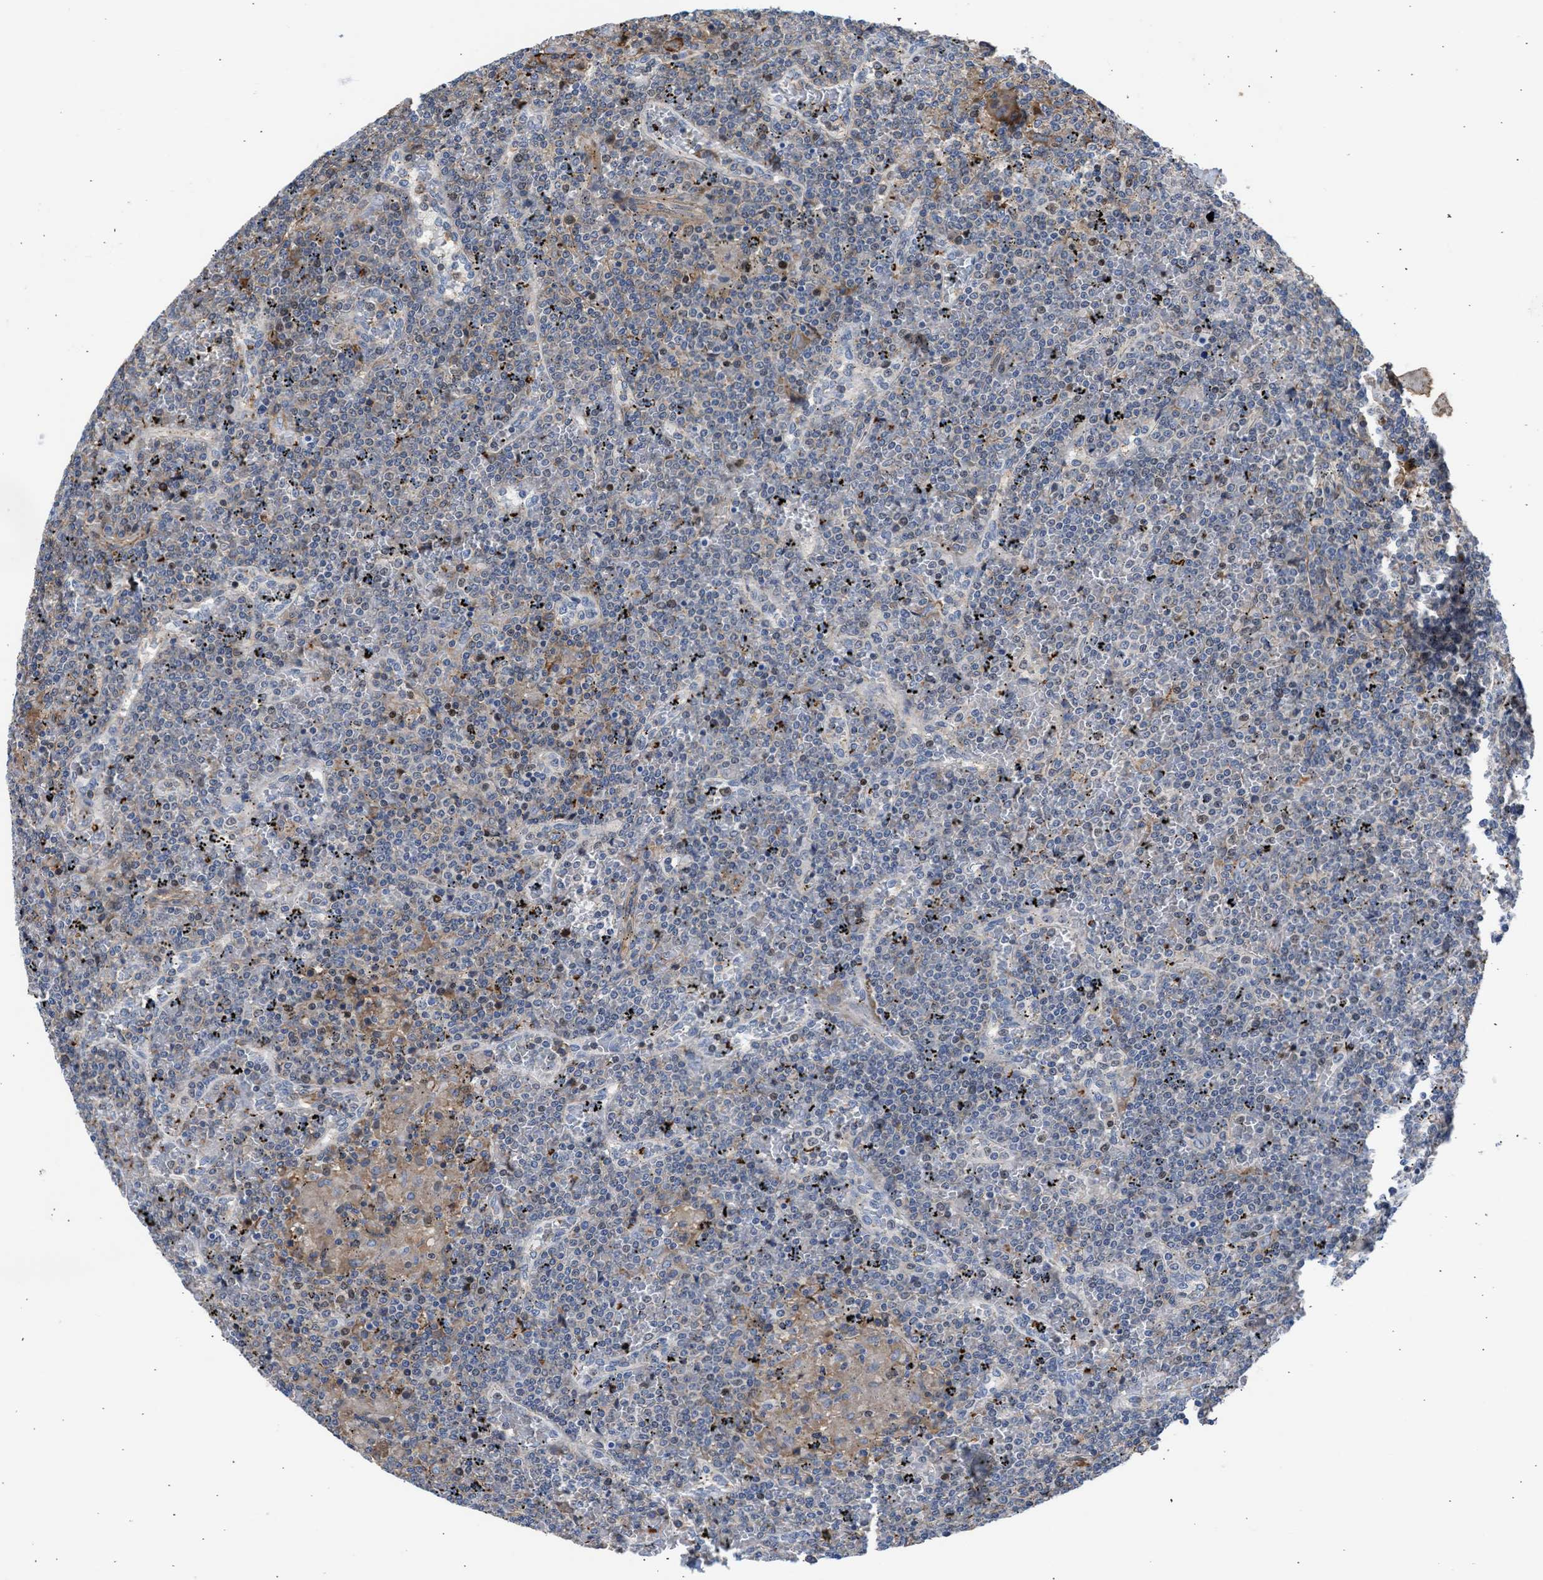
{"staining": {"intensity": "weak", "quantity": "<25%", "location": "cytoplasmic/membranous,nuclear"}, "tissue": "lymphoma", "cell_type": "Tumor cells", "image_type": "cancer", "snomed": [{"axis": "morphology", "description": "Malignant lymphoma, non-Hodgkin's type, Low grade"}, {"axis": "topography", "description": "Spleen"}], "caption": "The image reveals no staining of tumor cells in lymphoma. (DAB immunohistochemistry (IHC) with hematoxylin counter stain).", "gene": "MAS1L", "patient": {"sex": "female", "age": 19}}